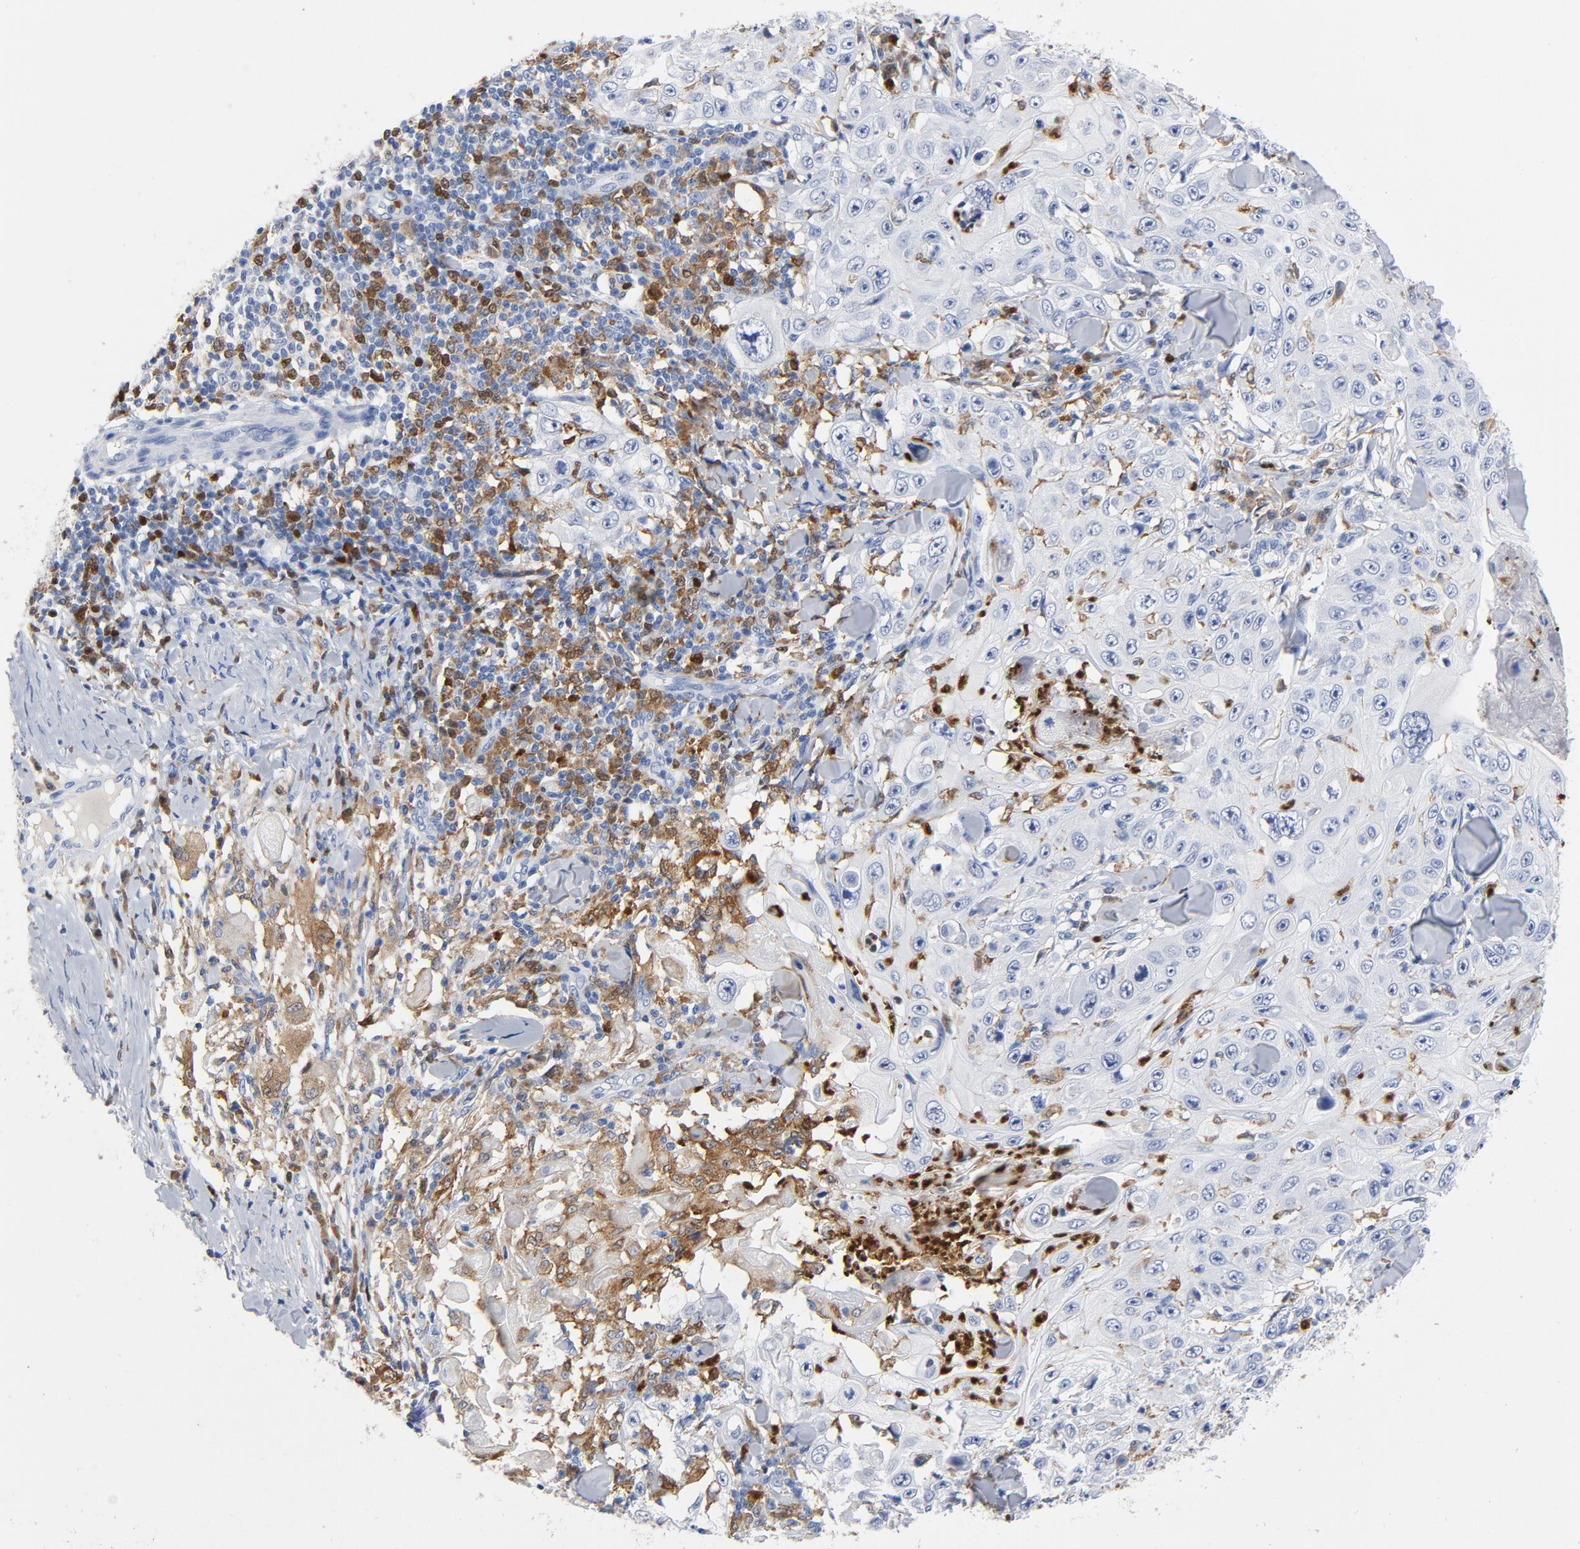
{"staining": {"intensity": "negative", "quantity": "none", "location": "none"}, "tissue": "skin cancer", "cell_type": "Tumor cells", "image_type": "cancer", "snomed": [{"axis": "morphology", "description": "Squamous cell carcinoma, NOS"}, {"axis": "topography", "description": "Skin"}], "caption": "Immunohistochemistry image of neoplastic tissue: skin cancer stained with DAB (3,3'-diaminobenzidine) exhibits no significant protein positivity in tumor cells.", "gene": "NCF1", "patient": {"sex": "male", "age": 86}}